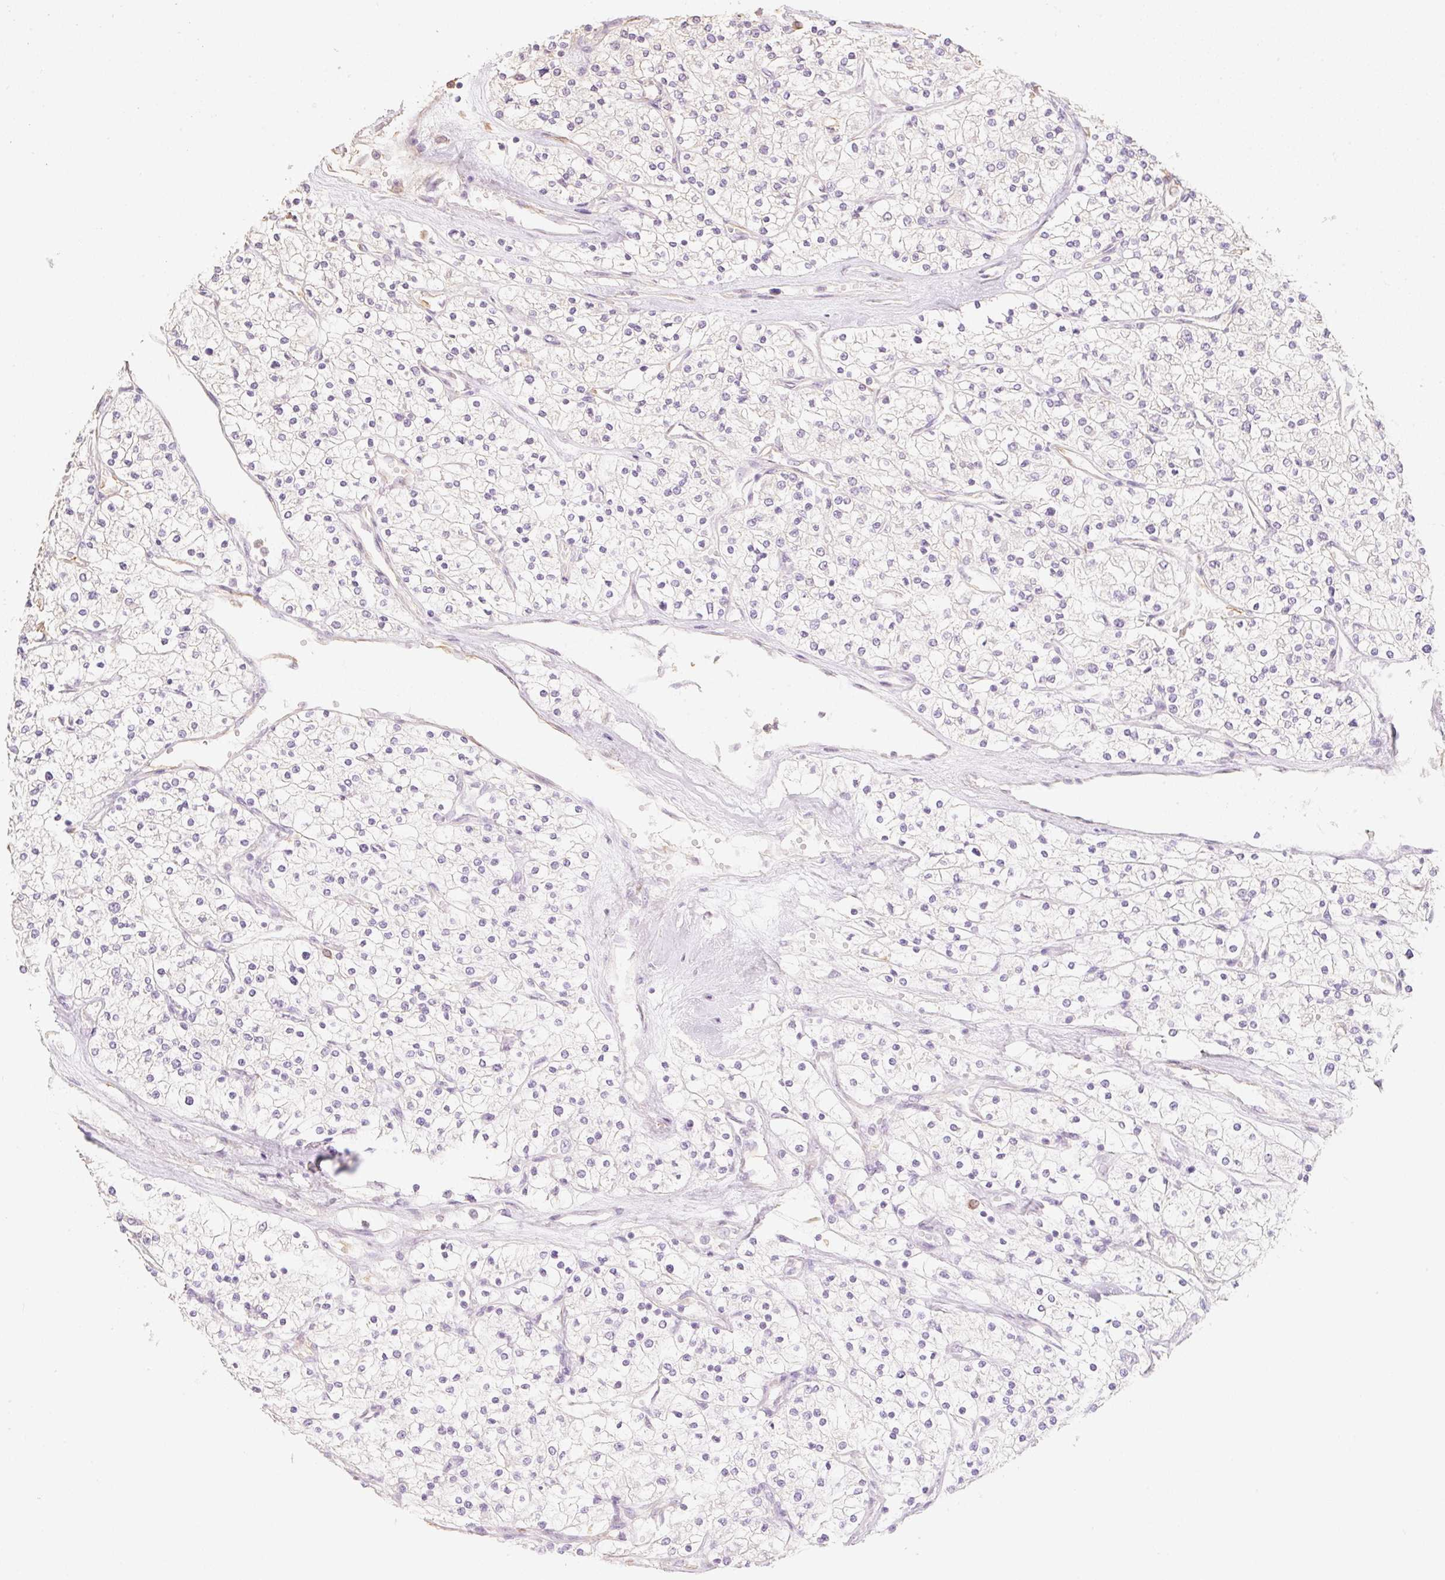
{"staining": {"intensity": "negative", "quantity": "none", "location": "none"}, "tissue": "renal cancer", "cell_type": "Tumor cells", "image_type": "cancer", "snomed": [{"axis": "morphology", "description": "Adenocarcinoma, NOS"}, {"axis": "topography", "description": "Kidney"}], "caption": "This is an immunohistochemistry image of human adenocarcinoma (renal). There is no expression in tumor cells.", "gene": "MBOAT7", "patient": {"sex": "male", "age": 80}}